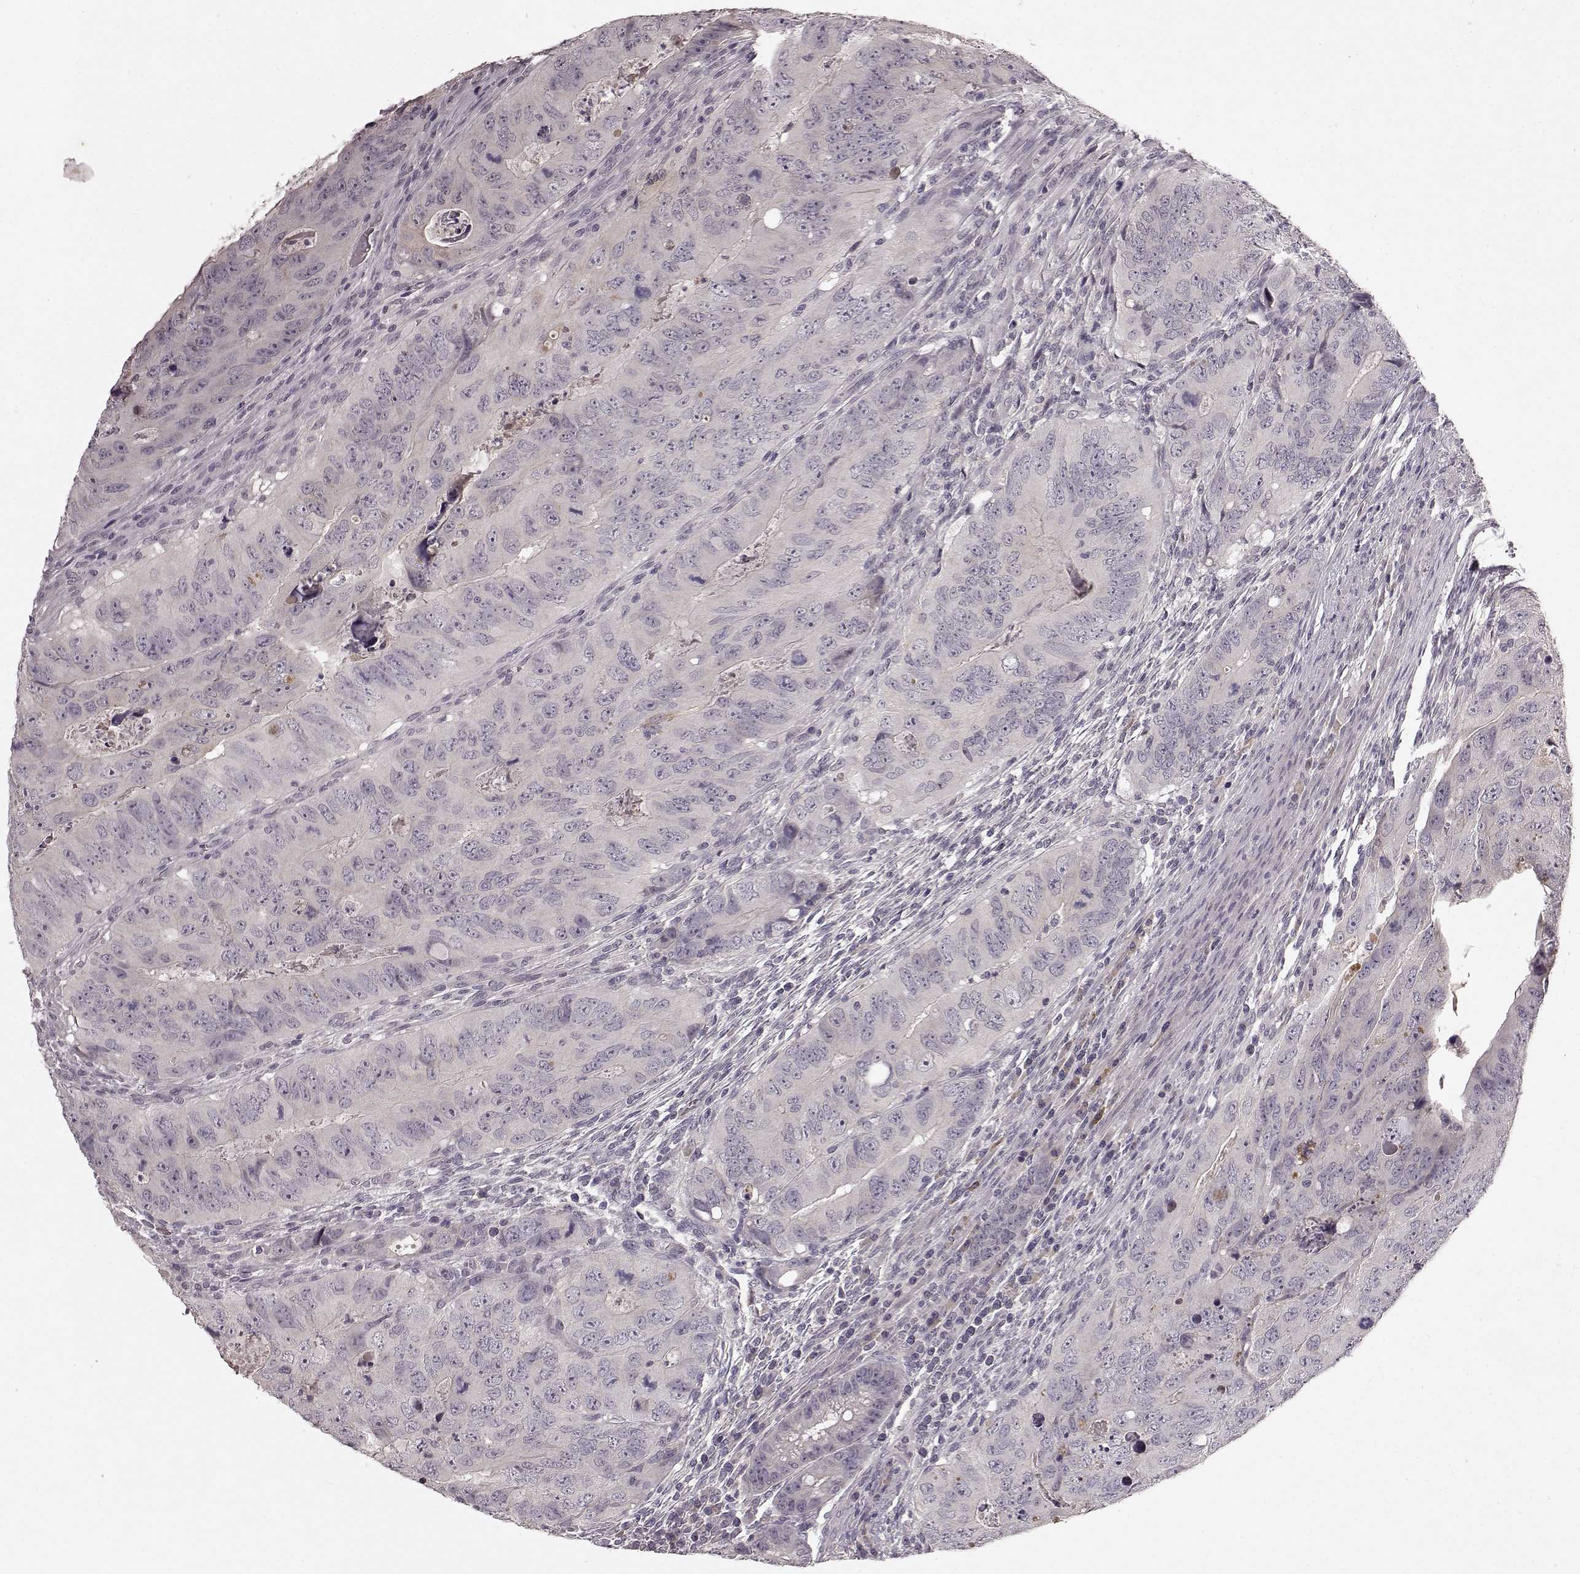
{"staining": {"intensity": "negative", "quantity": "none", "location": "none"}, "tissue": "colorectal cancer", "cell_type": "Tumor cells", "image_type": "cancer", "snomed": [{"axis": "morphology", "description": "Adenocarcinoma, NOS"}, {"axis": "topography", "description": "Colon"}], "caption": "Immunohistochemical staining of adenocarcinoma (colorectal) demonstrates no significant positivity in tumor cells.", "gene": "SLC22A18", "patient": {"sex": "male", "age": 79}}